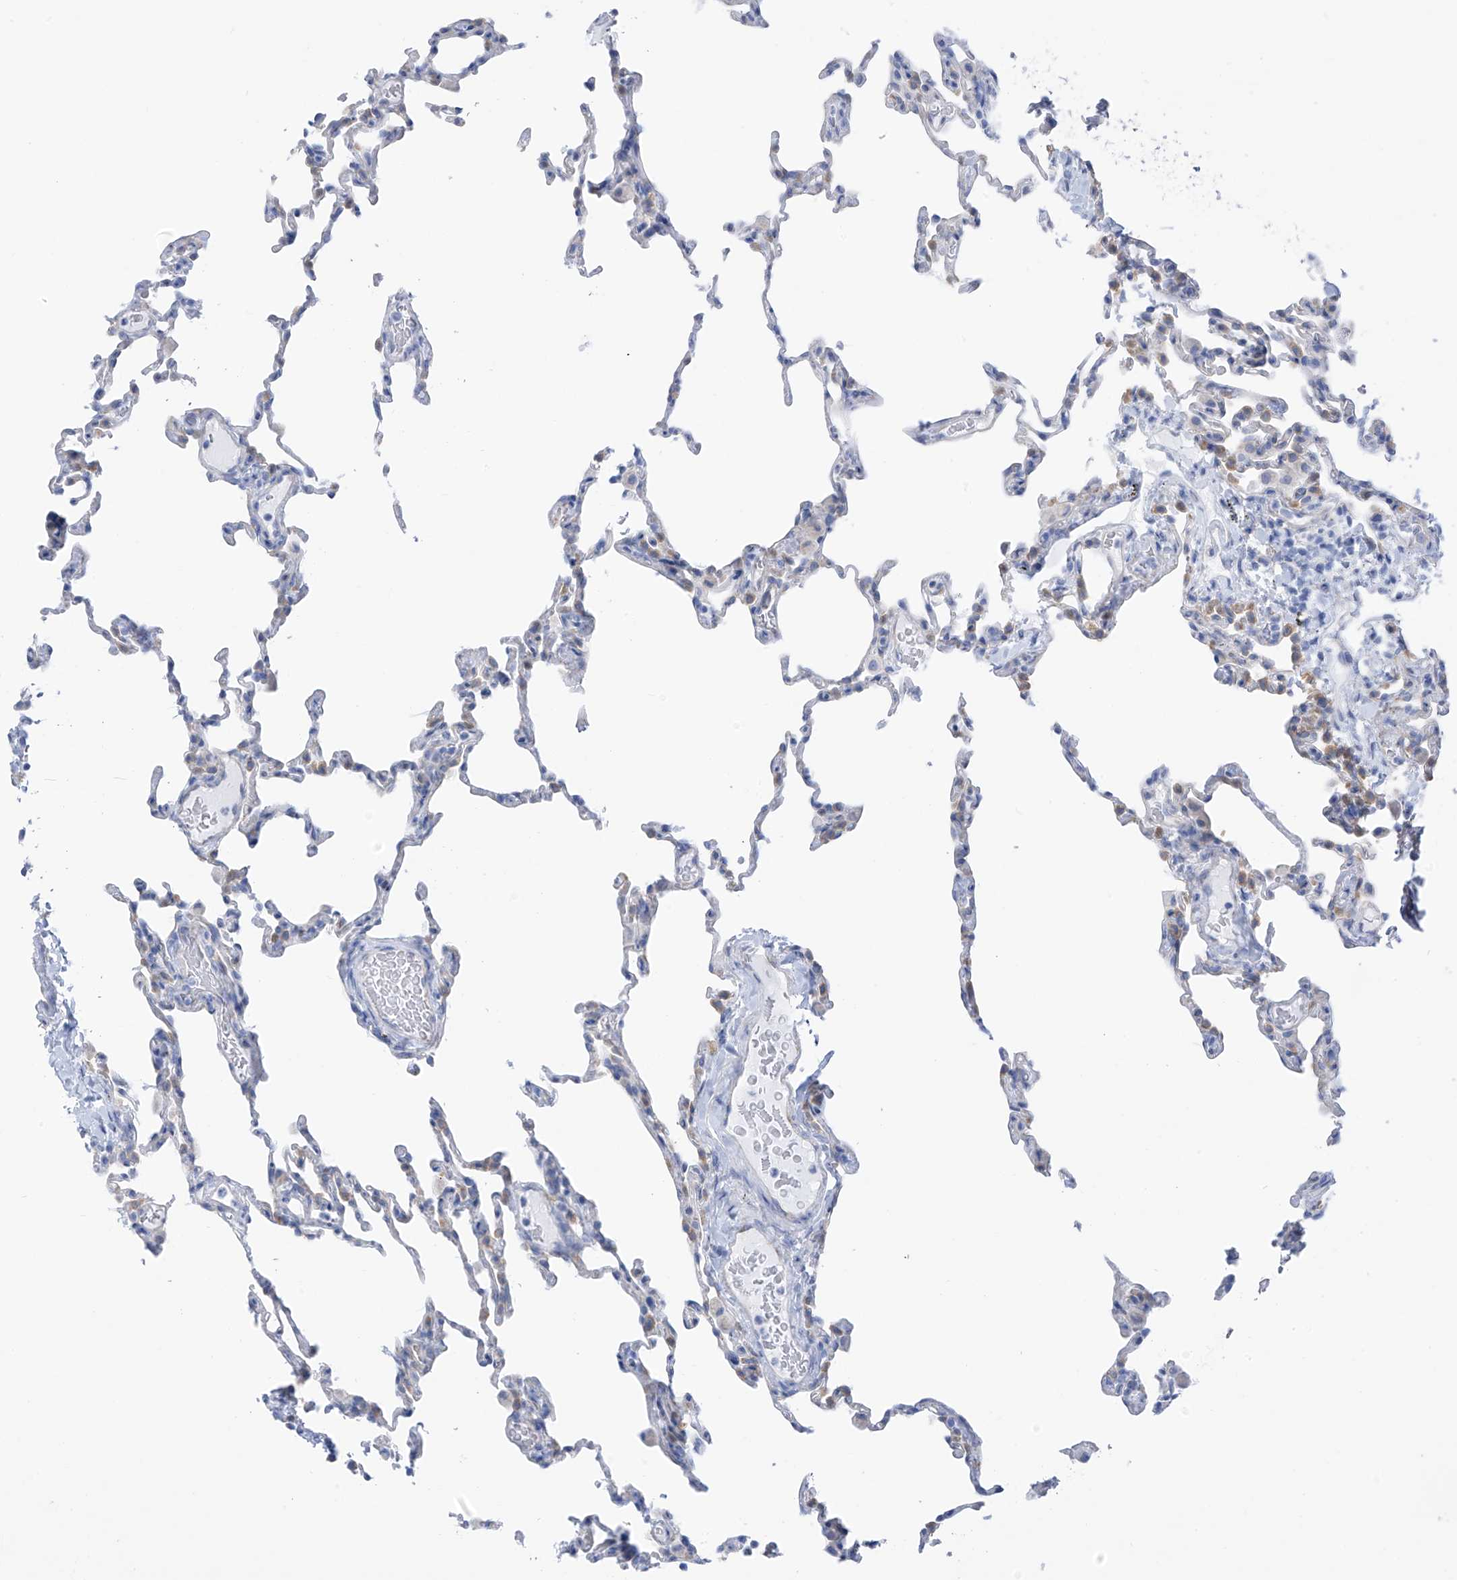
{"staining": {"intensity": "weak", "quantity": "<25%", "location": "cytoplasmic/membranous"}, "tissue": "lung", "cell_type": "Alveolar cells", "image_type": "normal", "snomed": [{"axis": "morphology", "description": "Normal tissue, NOS"}, {"axis": "topography", "description": "Lung"}], "caption": "Benign lung was stained to show a protein in brown. There is no significant positivity in alveolar cells. (DAB IHC visualized using brightfield microscopy, high magnification).", "gene": "RCN2", "patient": {"sex": "male", "age": 20}}